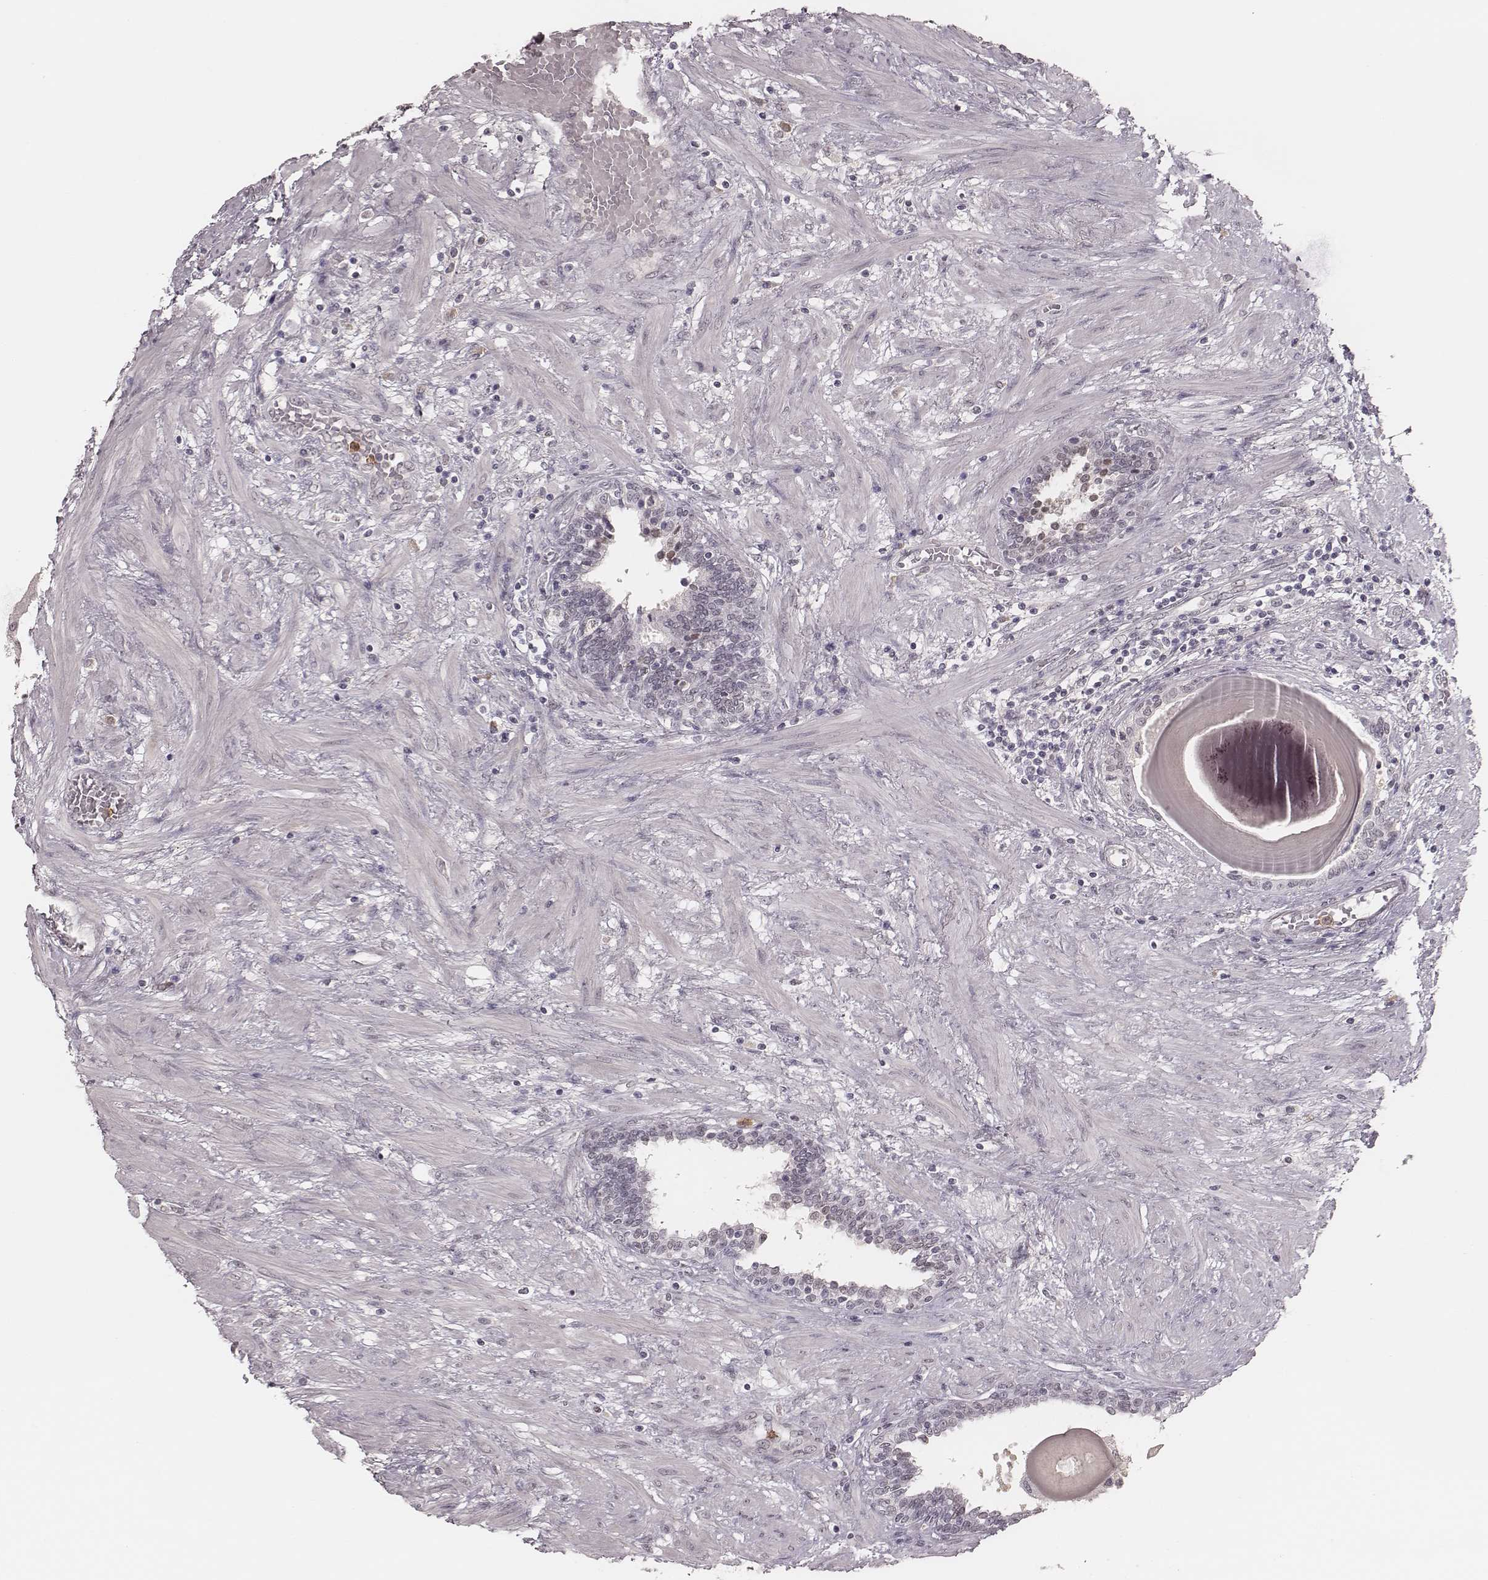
{"staining": {"intensity": "negative", "quantity": "none", "location": "none"}, "tissue": "prostate", "cell_type": "Glandular cells", "image_type": "normal", "snomed": [{"axis": "morphology", "description": "Normal tissue, NOS"}, {"axis": "topography", "description": "Prostate"}], "caption": "This is an IHC micrograph of benign prostate. There is no staining in glandular cells.", "gene": "KITLG", "patient": {"sex": "male", "age": 55}}